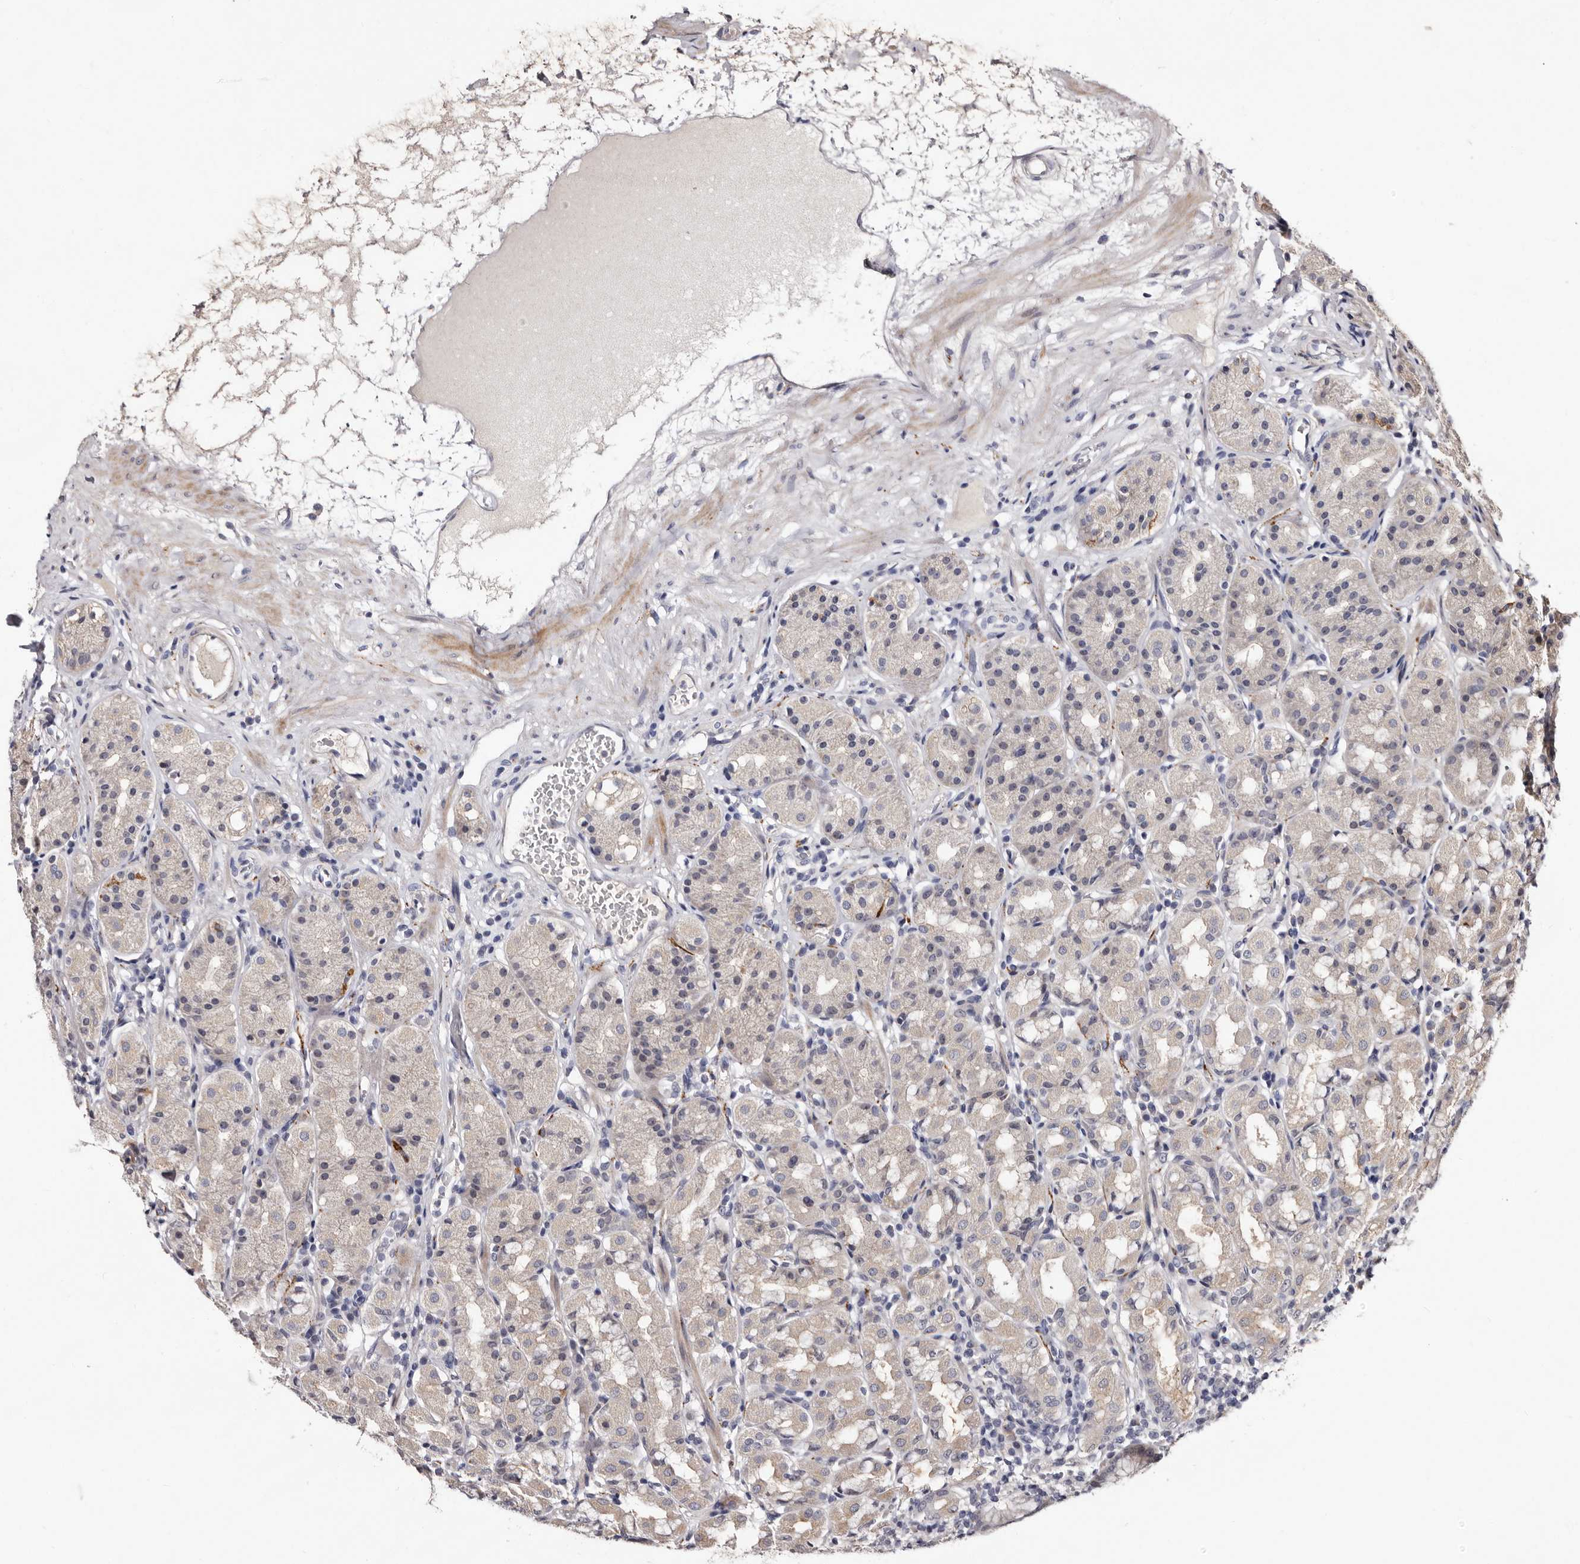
{"staining": {"intensity": "negative", "quantity": "none", "location": "none"}, "tissue": "stomach", "cell_type": "Glandular cells", "image_type": "normal", "snomed": [{"axis": "morphology", "description": "Normal tissue, NOS"}, {"axis": "topography", "description": "Stomach, lower"}], "caption": "Stomach was stained to show a protein in brown. There is no significant expression in glandular cells. (DAB (3,3'-diaminobenzidine) IHC visualized using brightfield microscopy, high magnification).", "gene": "LANCL2", "patient": {"sex": "female", "age": 56}}